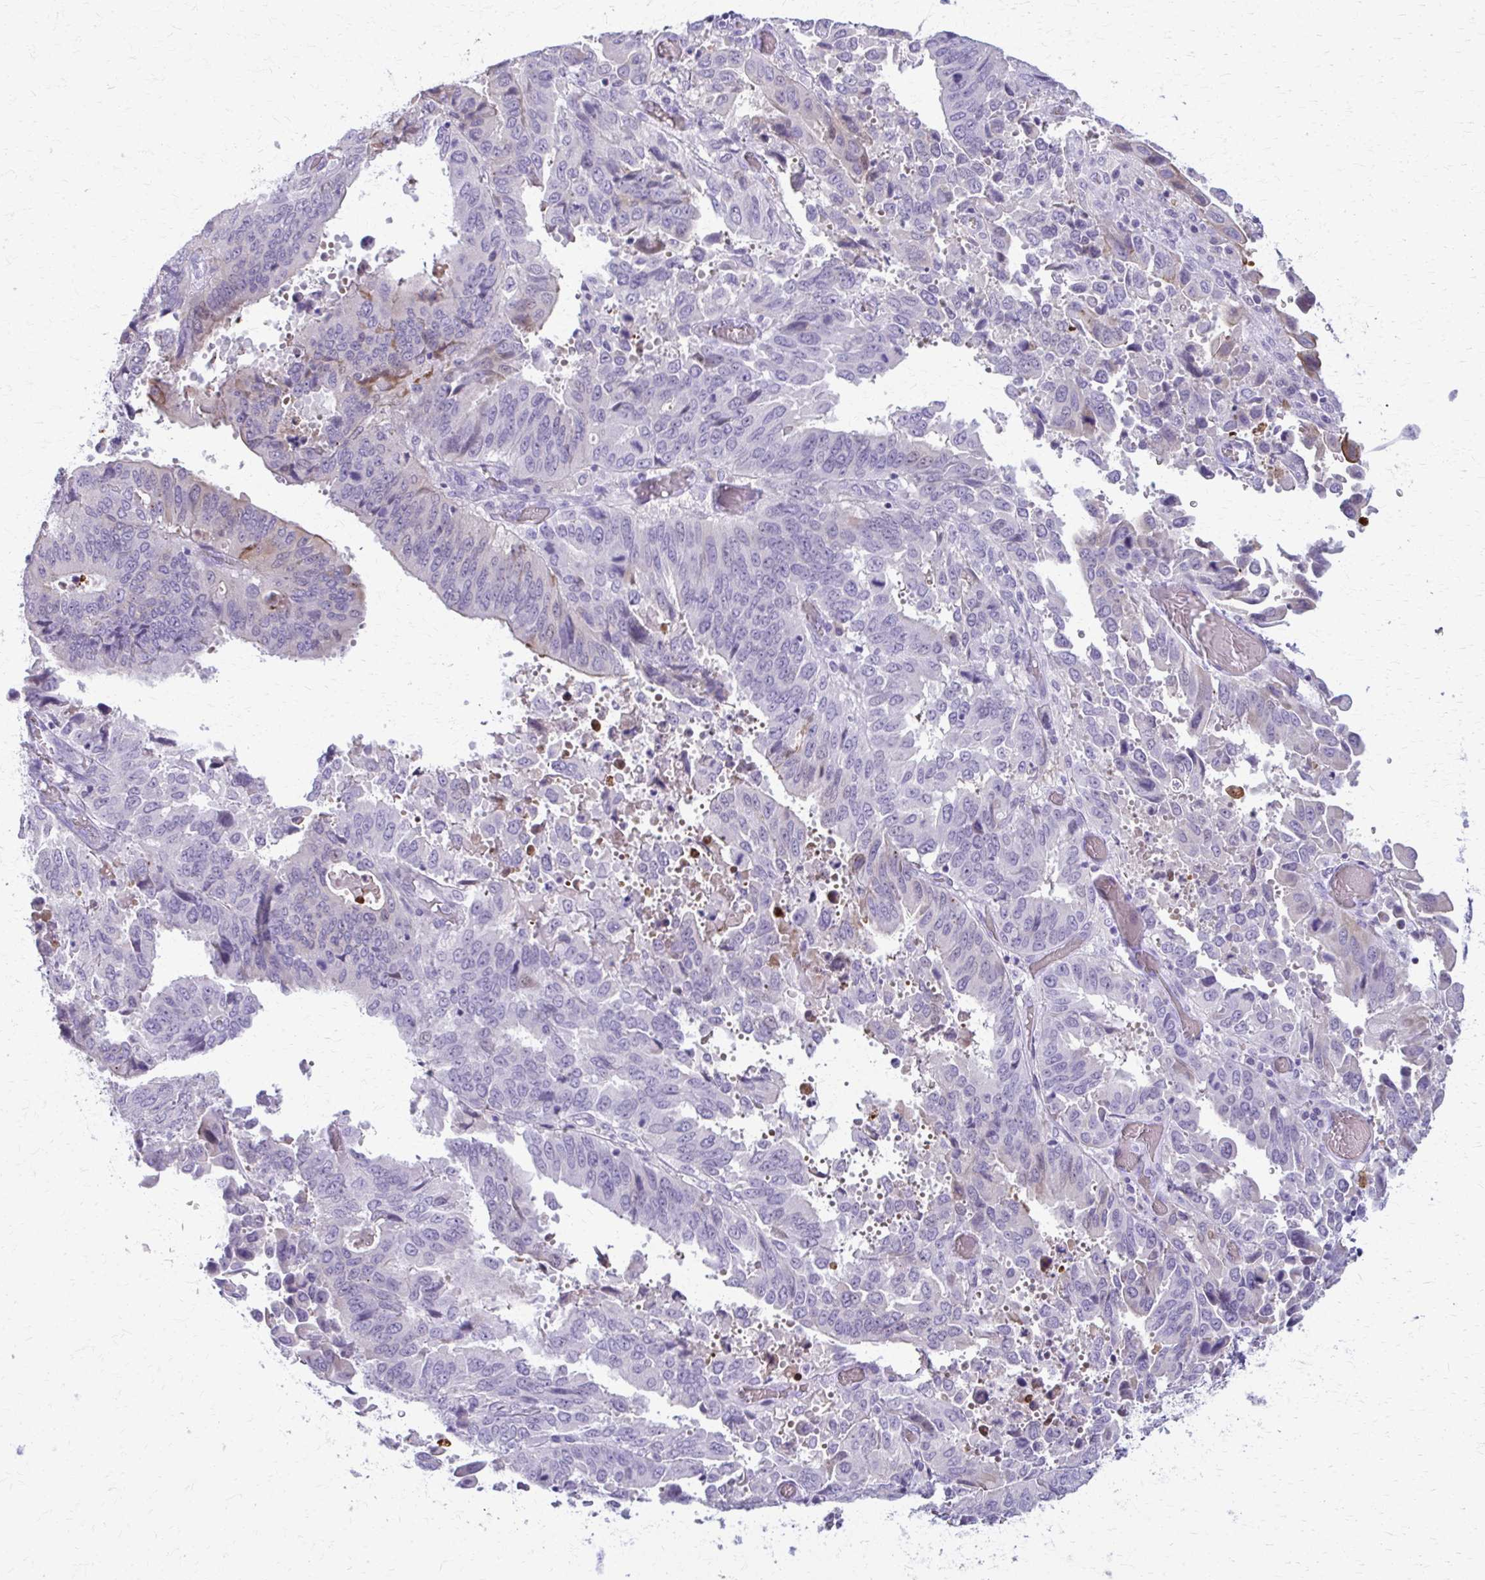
{"staining": {"intensity": "negative", "quantity": "none", "location": "none"}, "tissue": "stomach cancer", "cell_type": "Tumor cells", "image_type": "cancer", "snomed": [{"axis": "morphology", "description": "Adenocarcinoma, NOS"}, {"axis": "topography", "description": "Stomach, upper"}], "caption": "The immunohistochemistry photomicrograph has no significant expression in tumor cells of stomach adenocarcinoma tissue.", "gene": "OR4M1", "patient": {"sex": "male", "age": 74}}